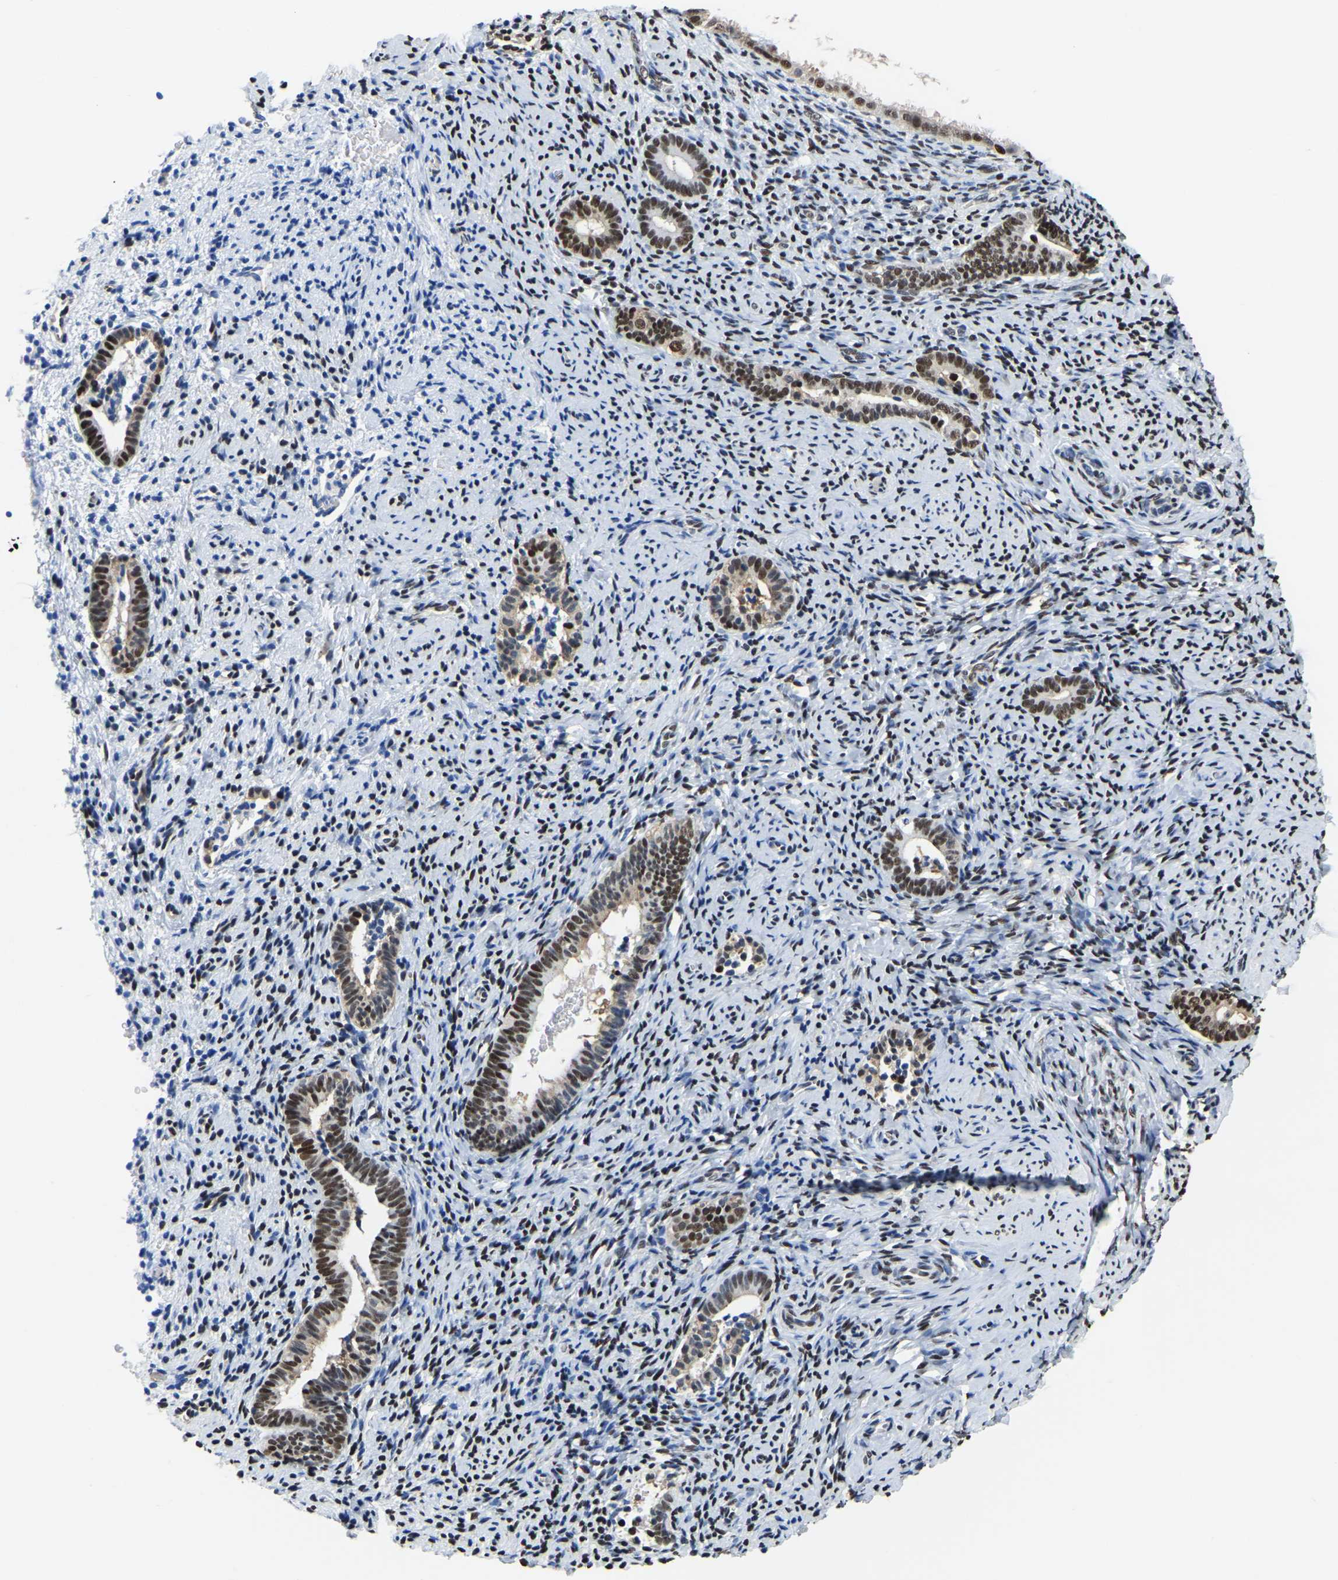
{"staining": {"intensity": "moderate", "quantity": "25%-75%", "location": "nuclear"}, "tissue": "endometrium", "cell_type": "Cells in endometrial stroma", "image_type": "normal", "snomed": [{"axis": "morphology", "description": "Normal tissue, NOS"}, {"axis": "topography", "description": "Endometrium"}], "caption": "Immunohistochemical staining of normal human endometrium displays medium levels of moderate nuclear staining in approximately 25%-75% of cells in endometrial stroma. Ihc stains the protein of interest in brown and the nuclei are stained blue.", "gene": "UBA1", "patient": {"sex": "female", "age": 51}}